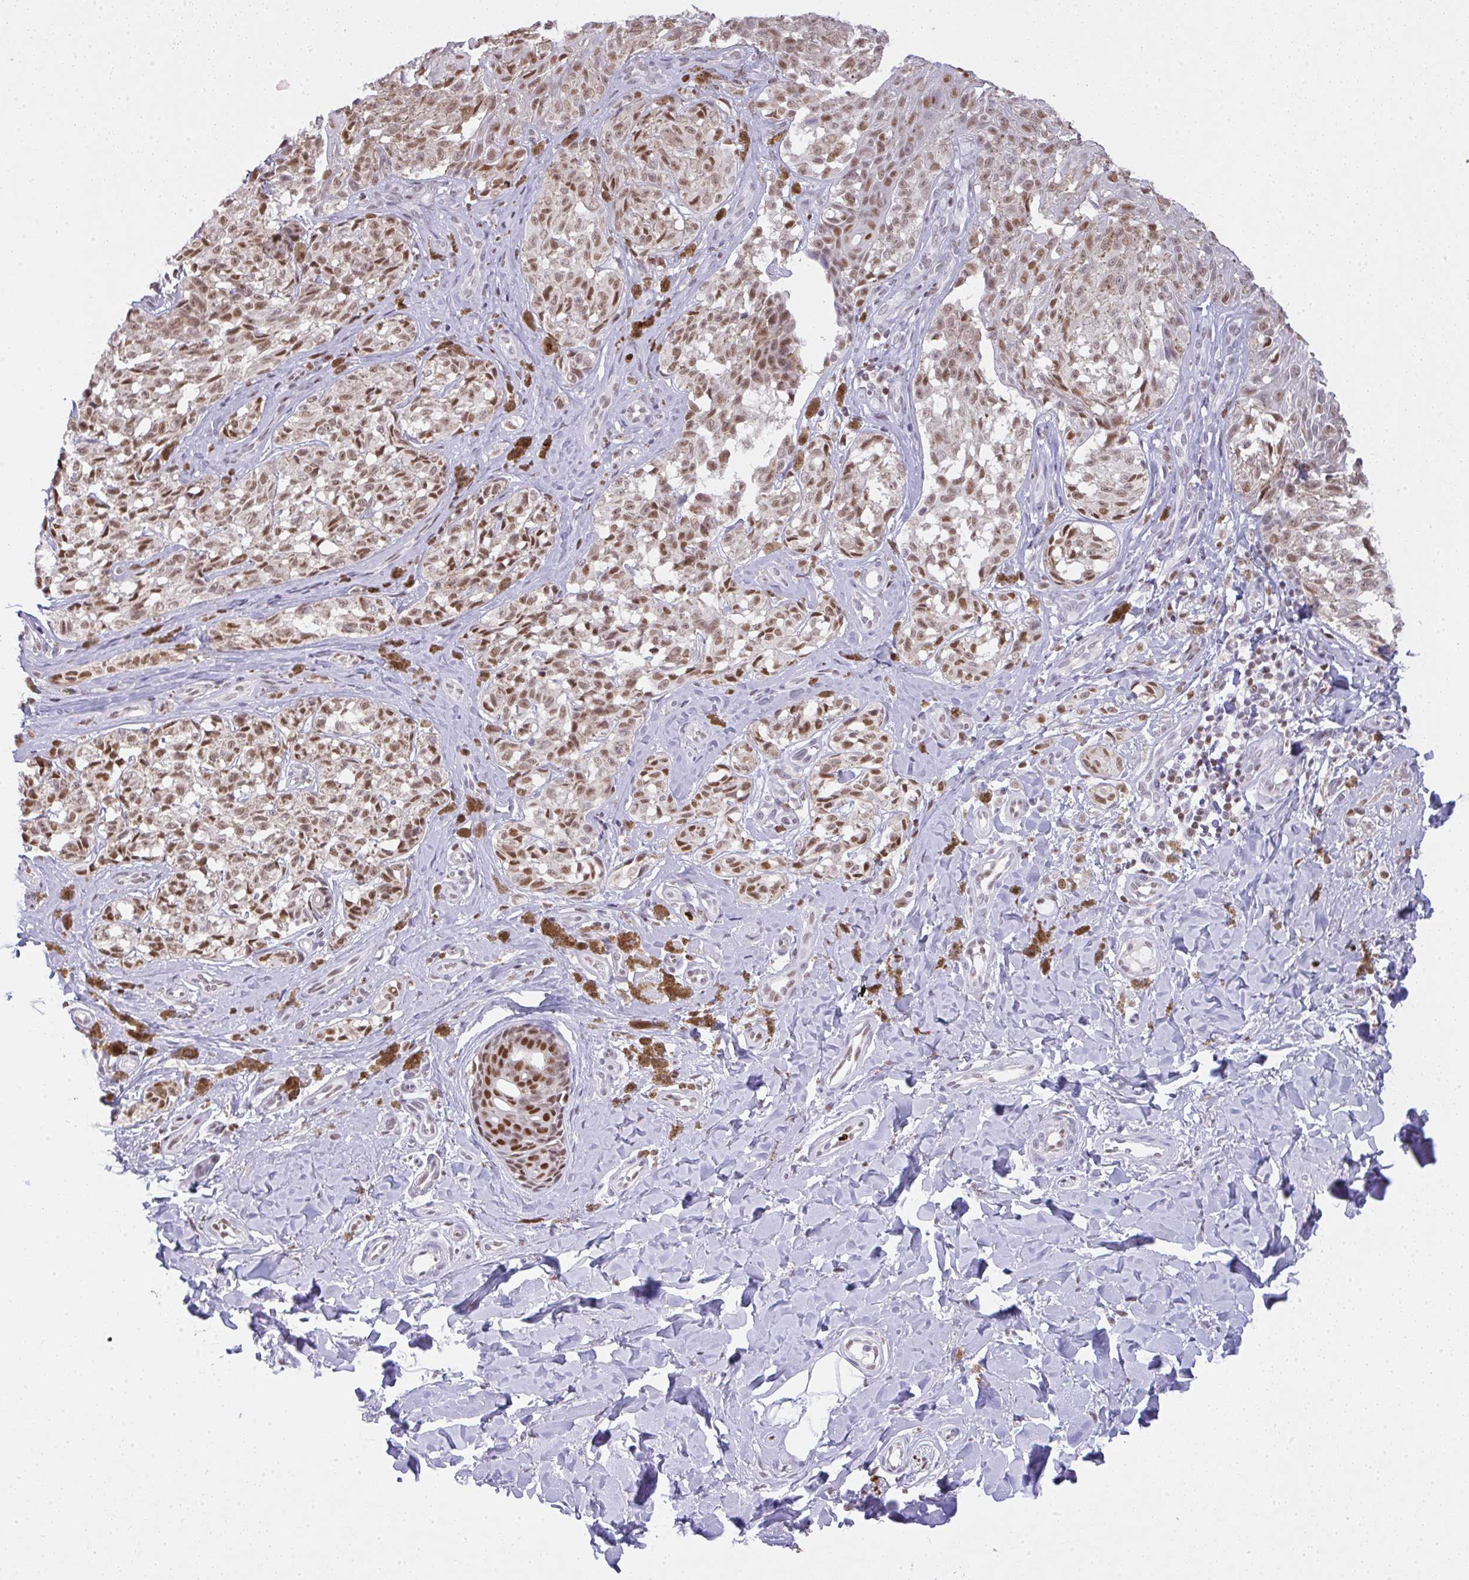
{"staining": {"intensity": "moderate", "quantity": ">75%", "location": "nuclear"}, "tissue": "melanoma", "cell_type": "Tumor cells", "image_type": "cancer", "snomed": [{"axis": "morphology", "description": "Malignant melanoma, NOS"}, {"axis": "topography", "description": "Skin"}], "caption": "Human melanoma stained with a brown dye shows moderate nuclear positive expression in approximately >75% of tumor cells.", "gene": "BBX", "patient": {"sex": "female", "age": 65}}